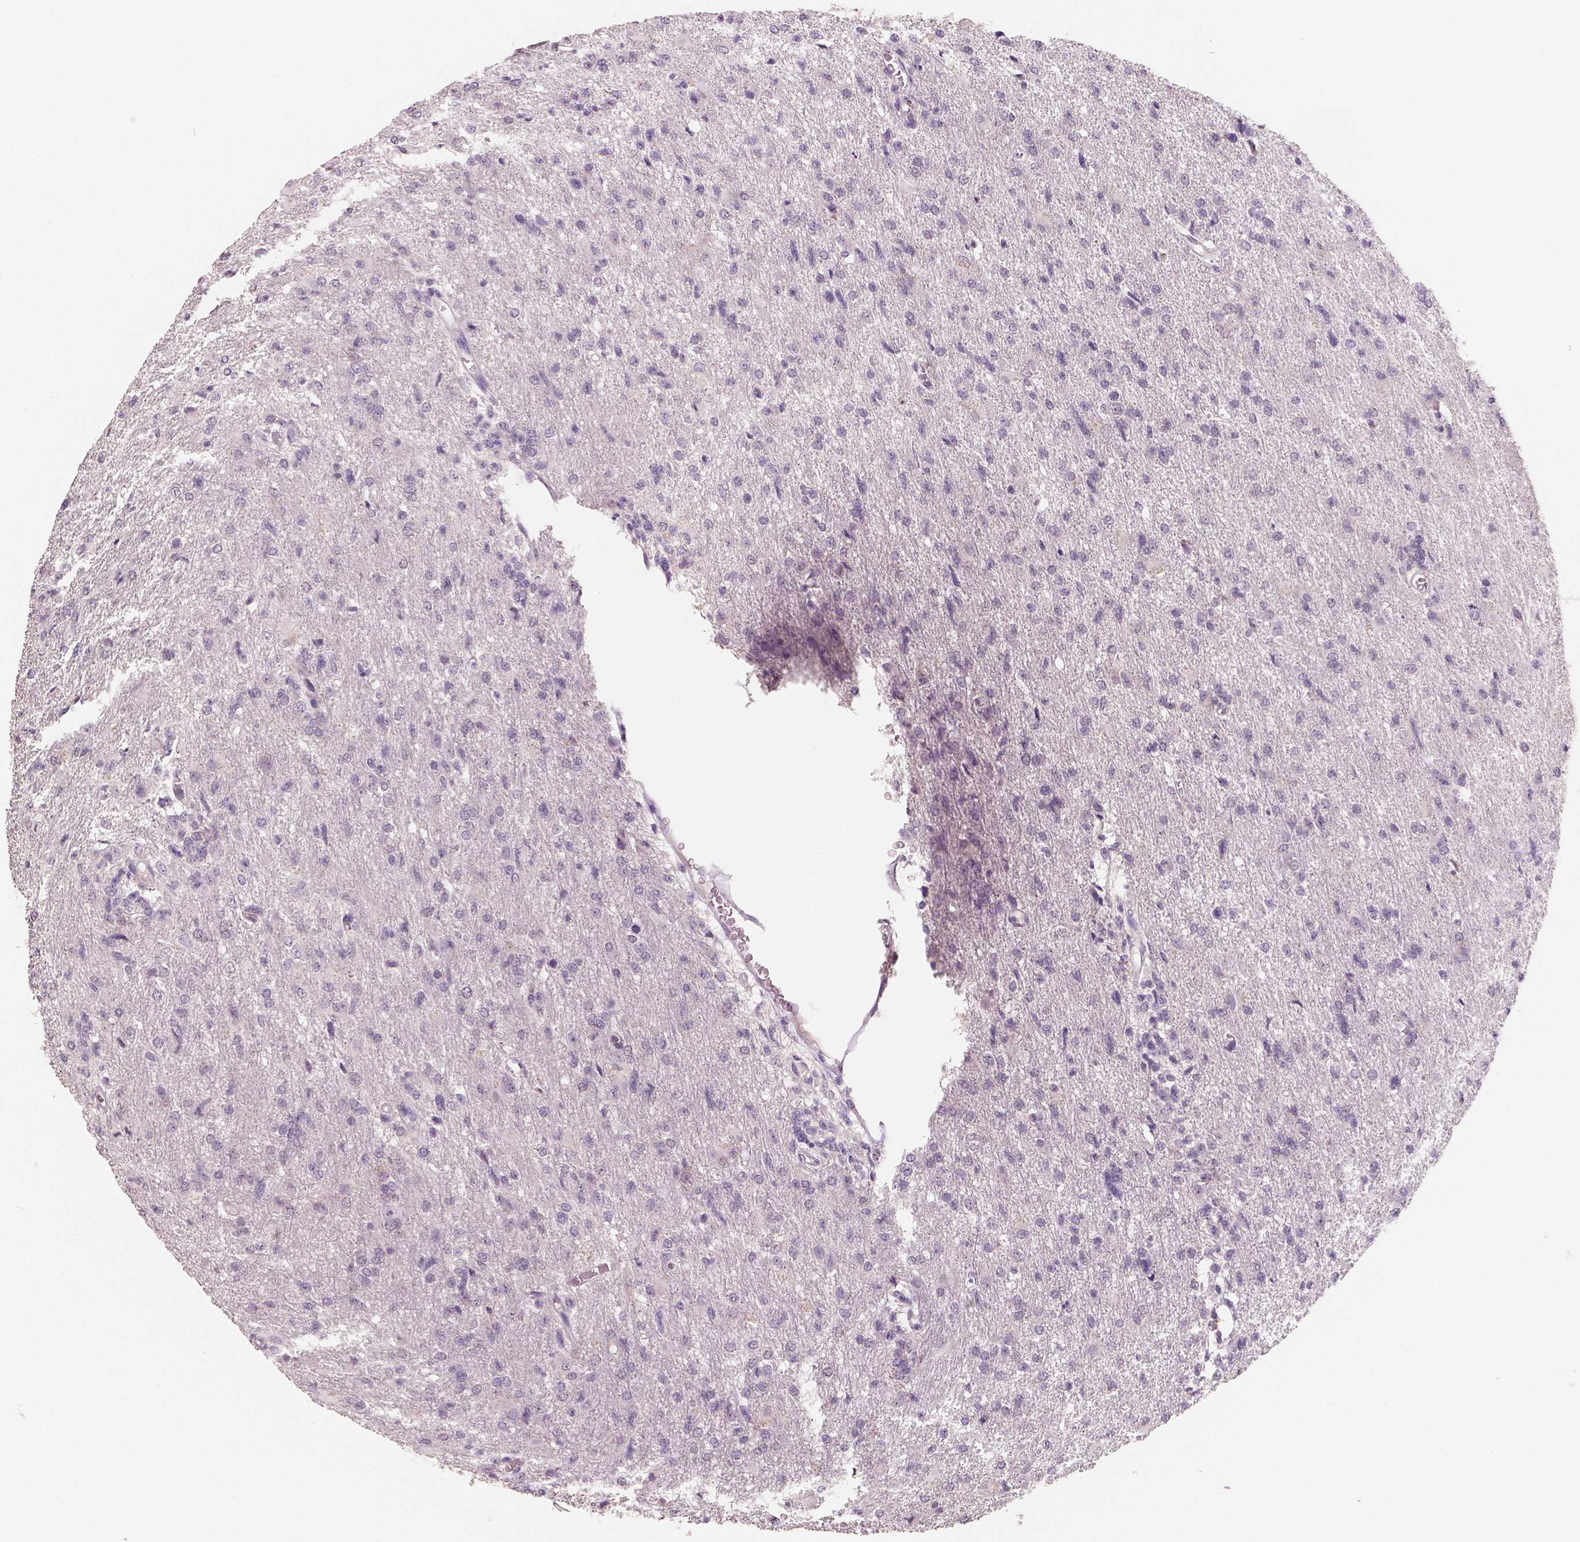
{"staining": {"intensity": "negative", "quantity": "none", "location": "none"}, "tissue": "glioma", "cell_type": "Tumor cells", "image_type": "cancer", "snomed": [{"axis": "morphology", "description": "Glioma, malignant, High grade"}, {"axis": "topography", "description": "Brain"}], "caption": "High power microscopy histopathology image of an immunohistochemistry (IHC) image of glioma, revealing no significant staining in tumor cells.", "gene": "KIT", "patient": {"sex": "male", "age": 68}}